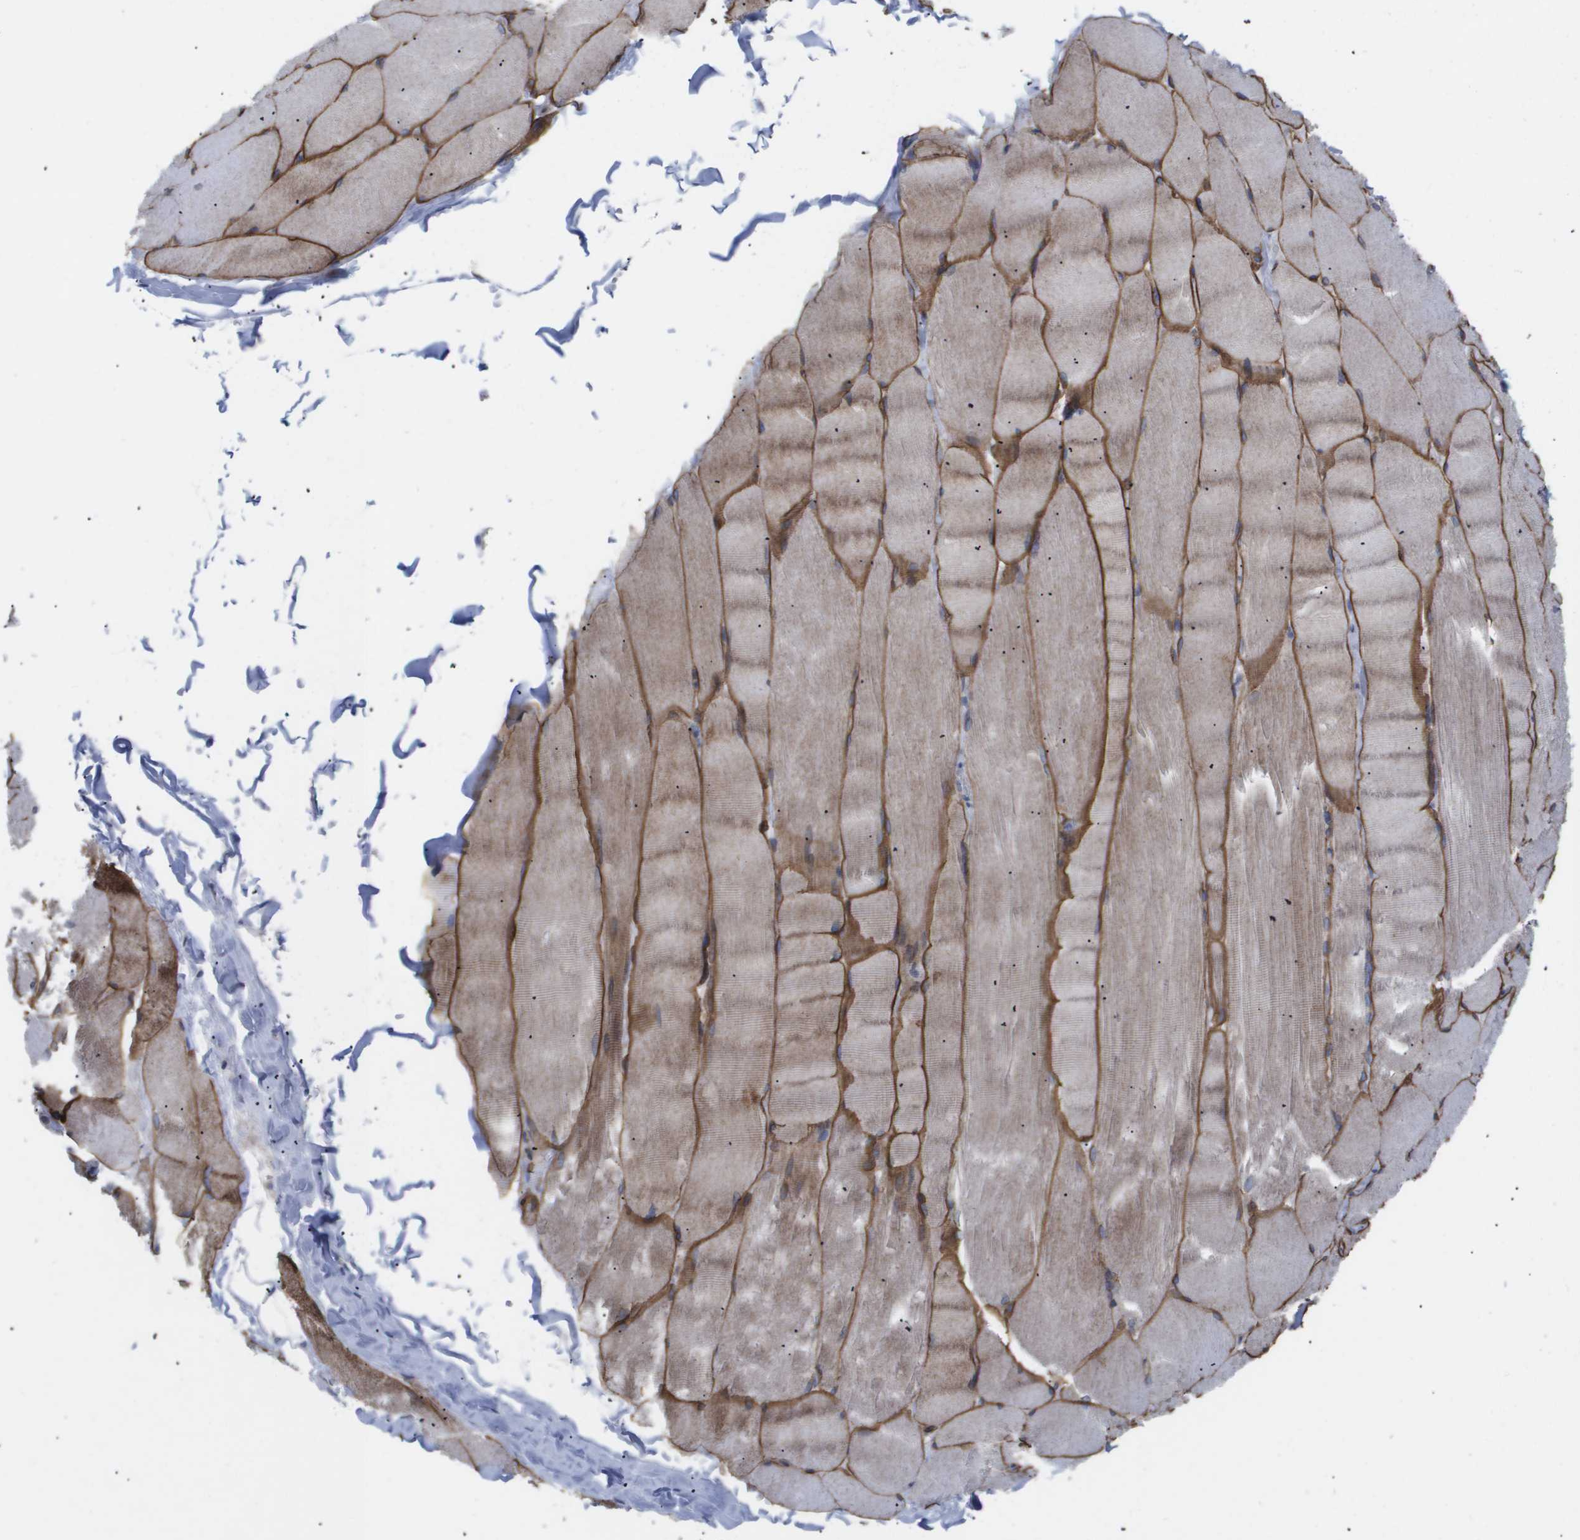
{"staining": {"intensity": "moderate", "quantity": ">75%", "location": "cytoplasmic/membranous"}, "tissue": "skeletal muscle", "cell_type": "Myocytes", "image_type": "normal", "snomed": [{"axis": "morphology", "description": "Normal tissue, NOS"}, {"axis": "topography", "description": "Skin"}, {"axis": "topography", "description": "Skeletal muscle"}], "caption": "Immunohistochemistry (IHC) micrograph of normal human skeletal muscle stained for a protein (brown), which exhibits medium levels of moderate cytoplasmic/membranous expression in approximately >75% of myocytes.", "gene": "CAV3", "patient": {"sex": "male", "age": 83}}